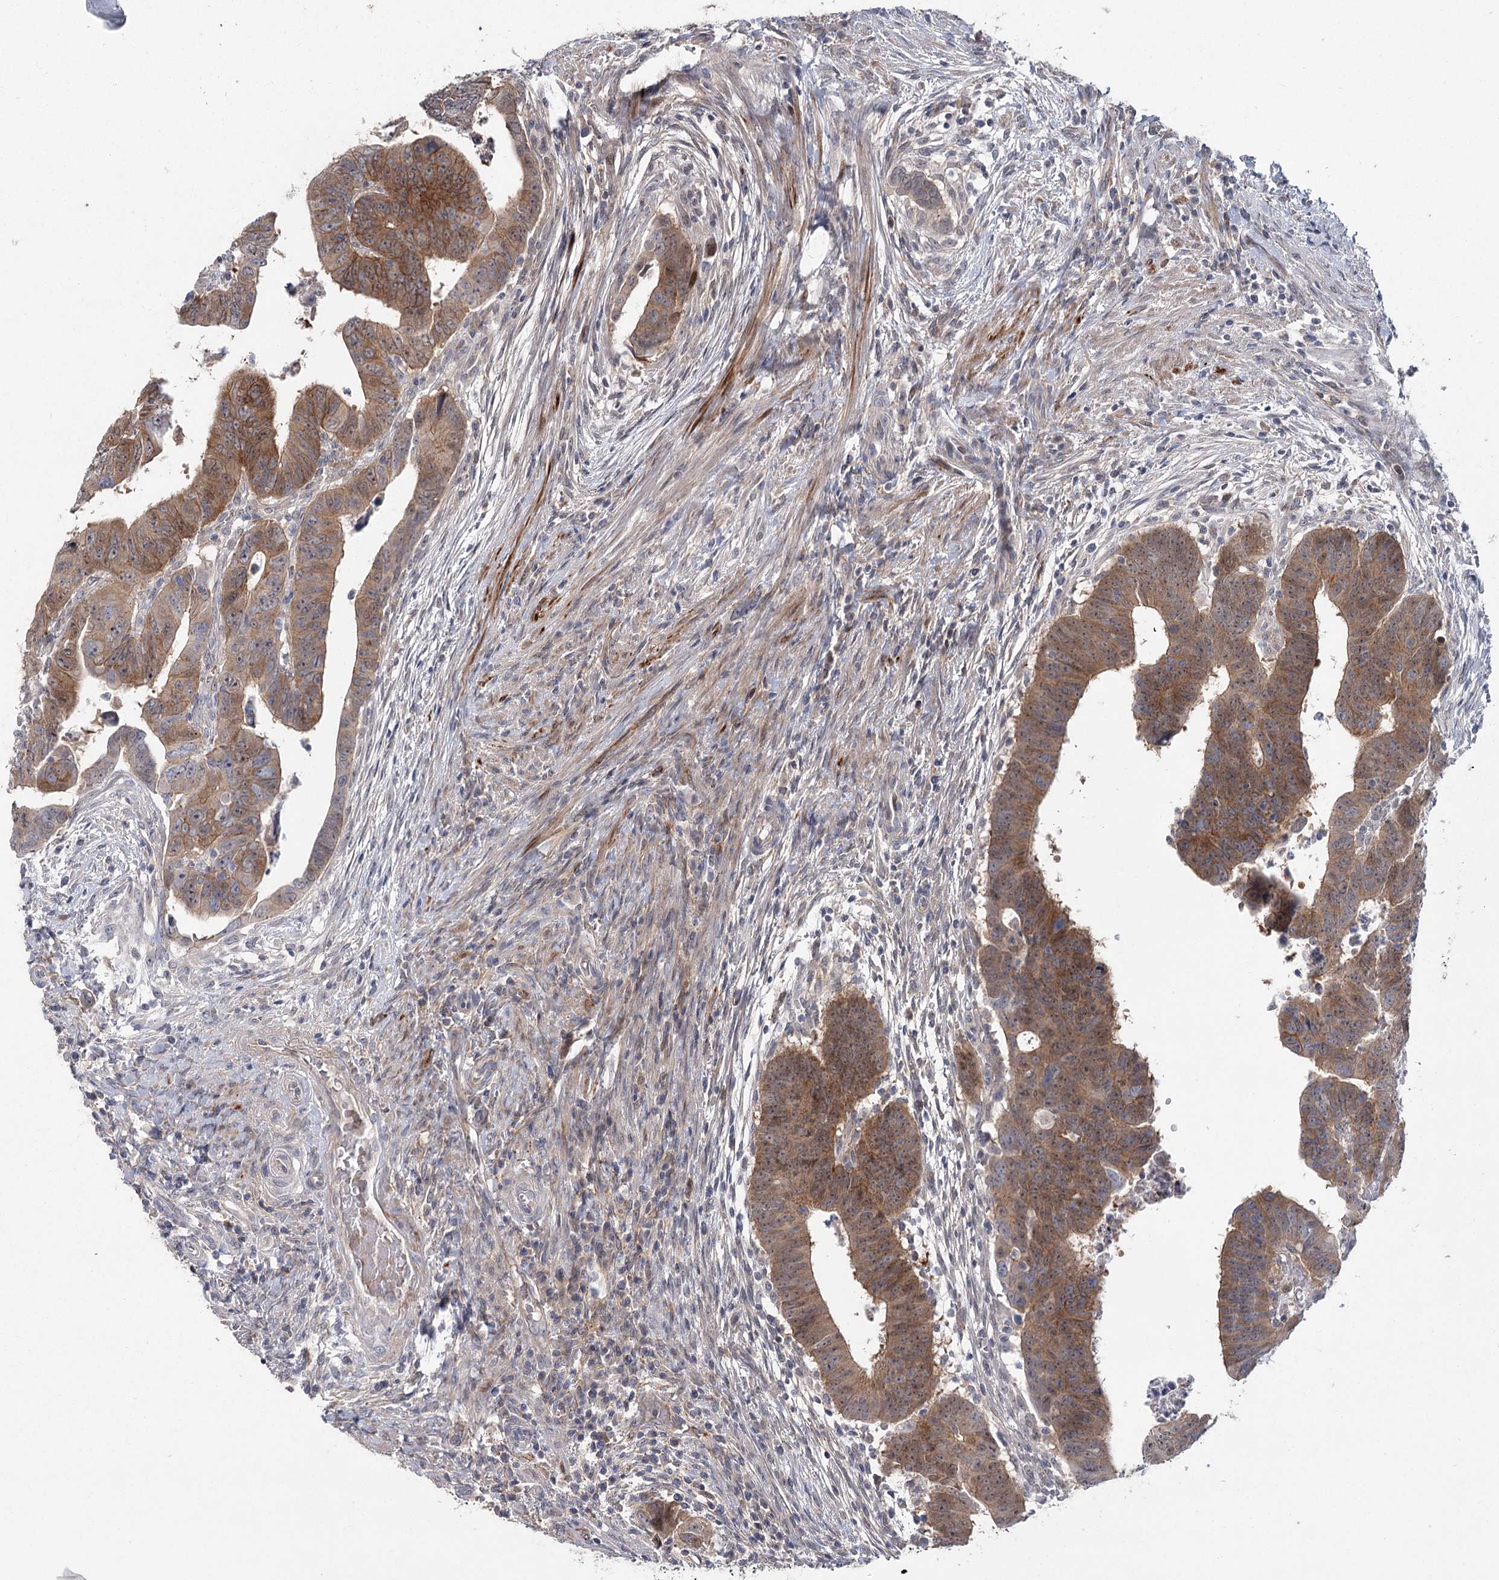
{"staining": {"intensity": "moderate", "quantity": ">75%", "location": "cytoplasmic/membranous"}, "tissue": "colorectal cancer", "cell_type": "Tumor cells", "image_type": "cancer", "snomed": [{"axis": "morphology", "description": "Normal tissue, NOS"}, {"axis": "morphology", "description": "Adenocarcinoma, NOS"}, {"axis": "topography", "description": "Rectum"}], "caption": "Immunohistochemical staining of human colorectal cancer (adenocarcinoma) reveals moderate cytoplasmic/membranous protein staining in about >75% of tumor cells.", "gene": "MAP3K13", "patient": {"sex": "female", "age": 65}}